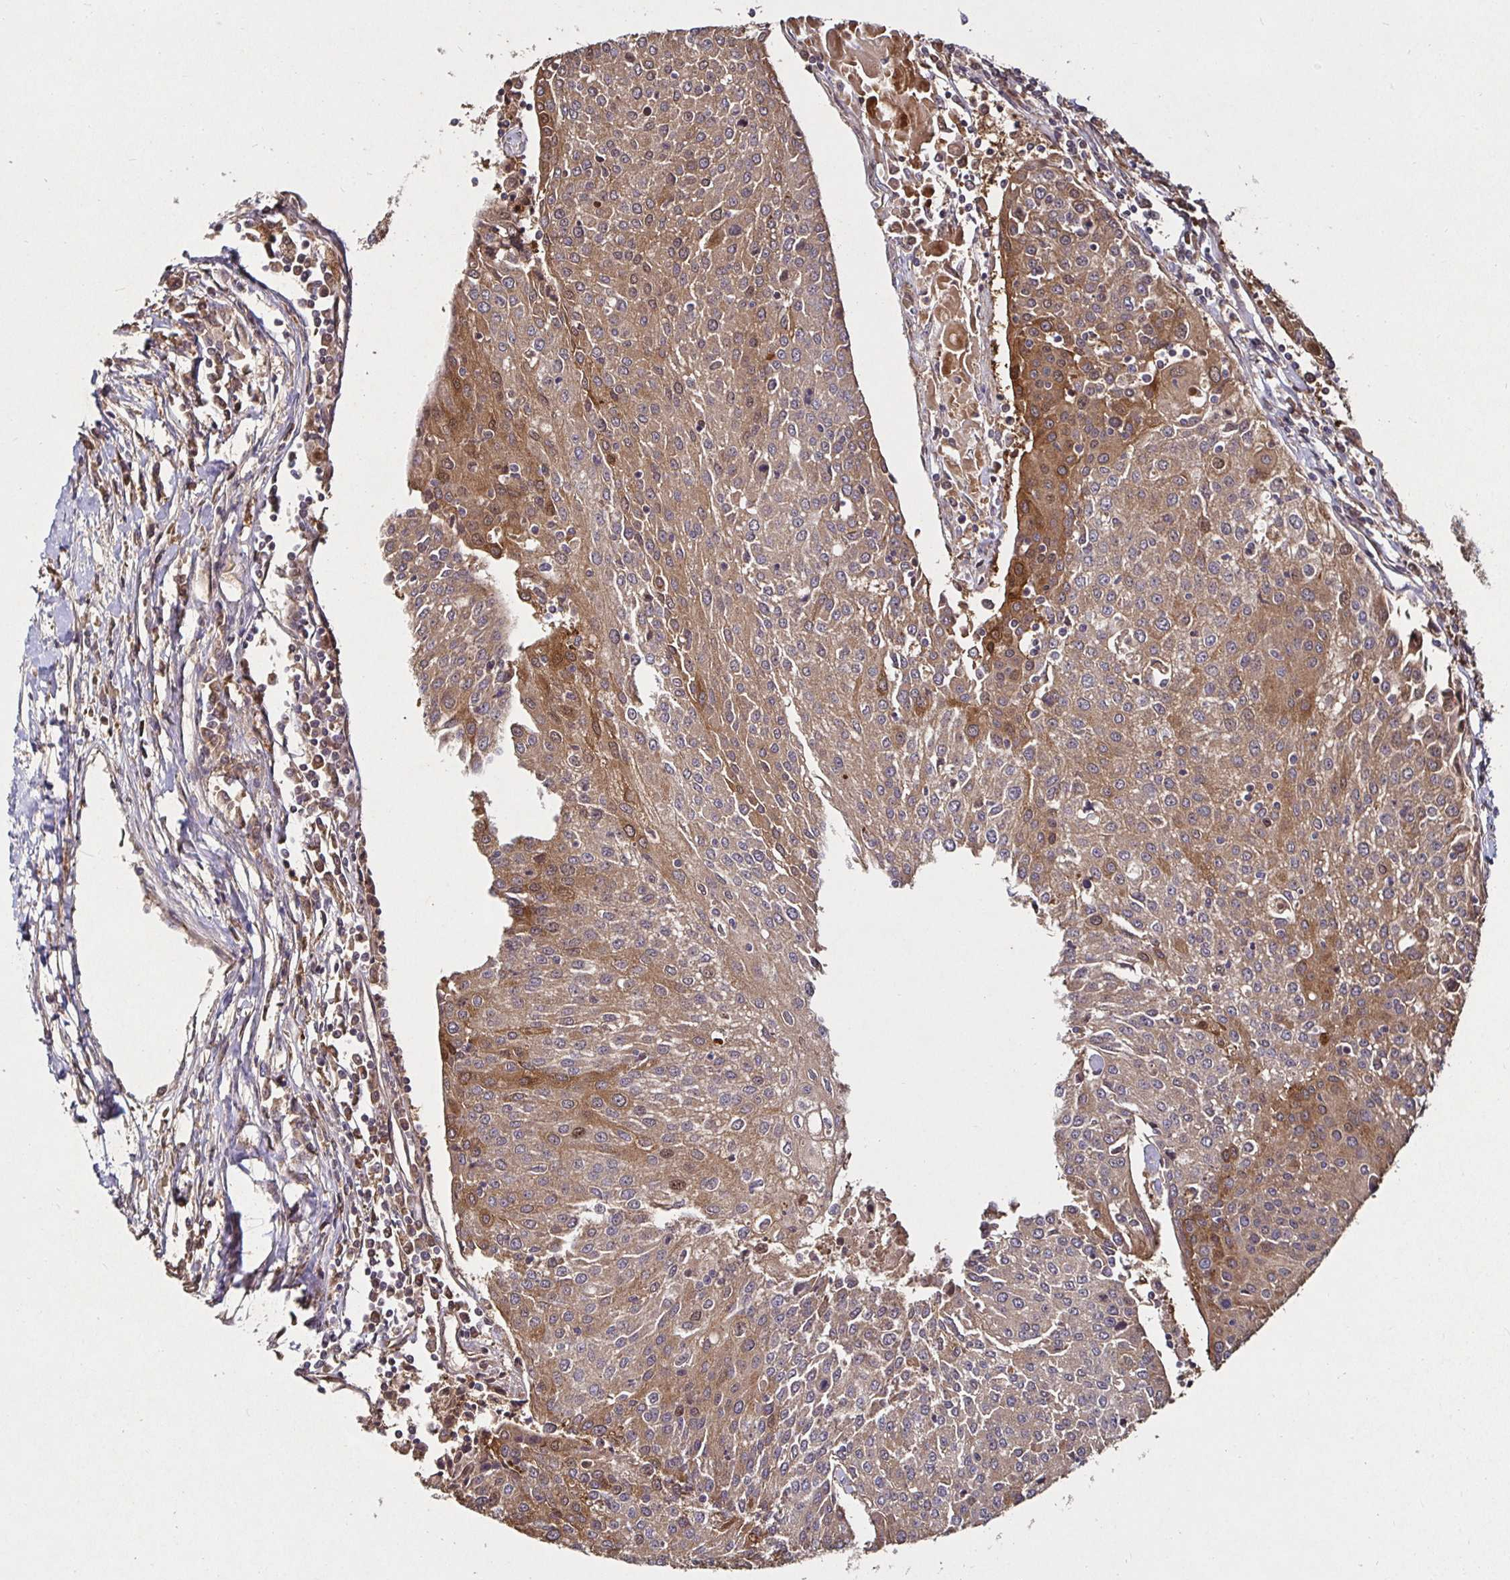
{"staining": {"intensity": "moderate", "quantity": ">75%", "location": "cytoplasmic/membranous"}, "tissue": "urothelial cancer", "cell_type": "Tumor cells", "image_type": "cancer", "snomed": [{"axis": "morphology", "description": "Urothelial carcinoma, High grade"}, {"axis": "topography", "description": "Urinary bladder"}], "caption": "A high-resolution histopathology image shows IHC staining of urothelial cancer, which reveals moderate cytoplasmic/membranous expression in about >75% of tumor cells. (brown staining indicates protein expression, while blue staining denotes nuclei).", "gene": "SMYD3", "patient": {"sex": "female", "age": 85}}